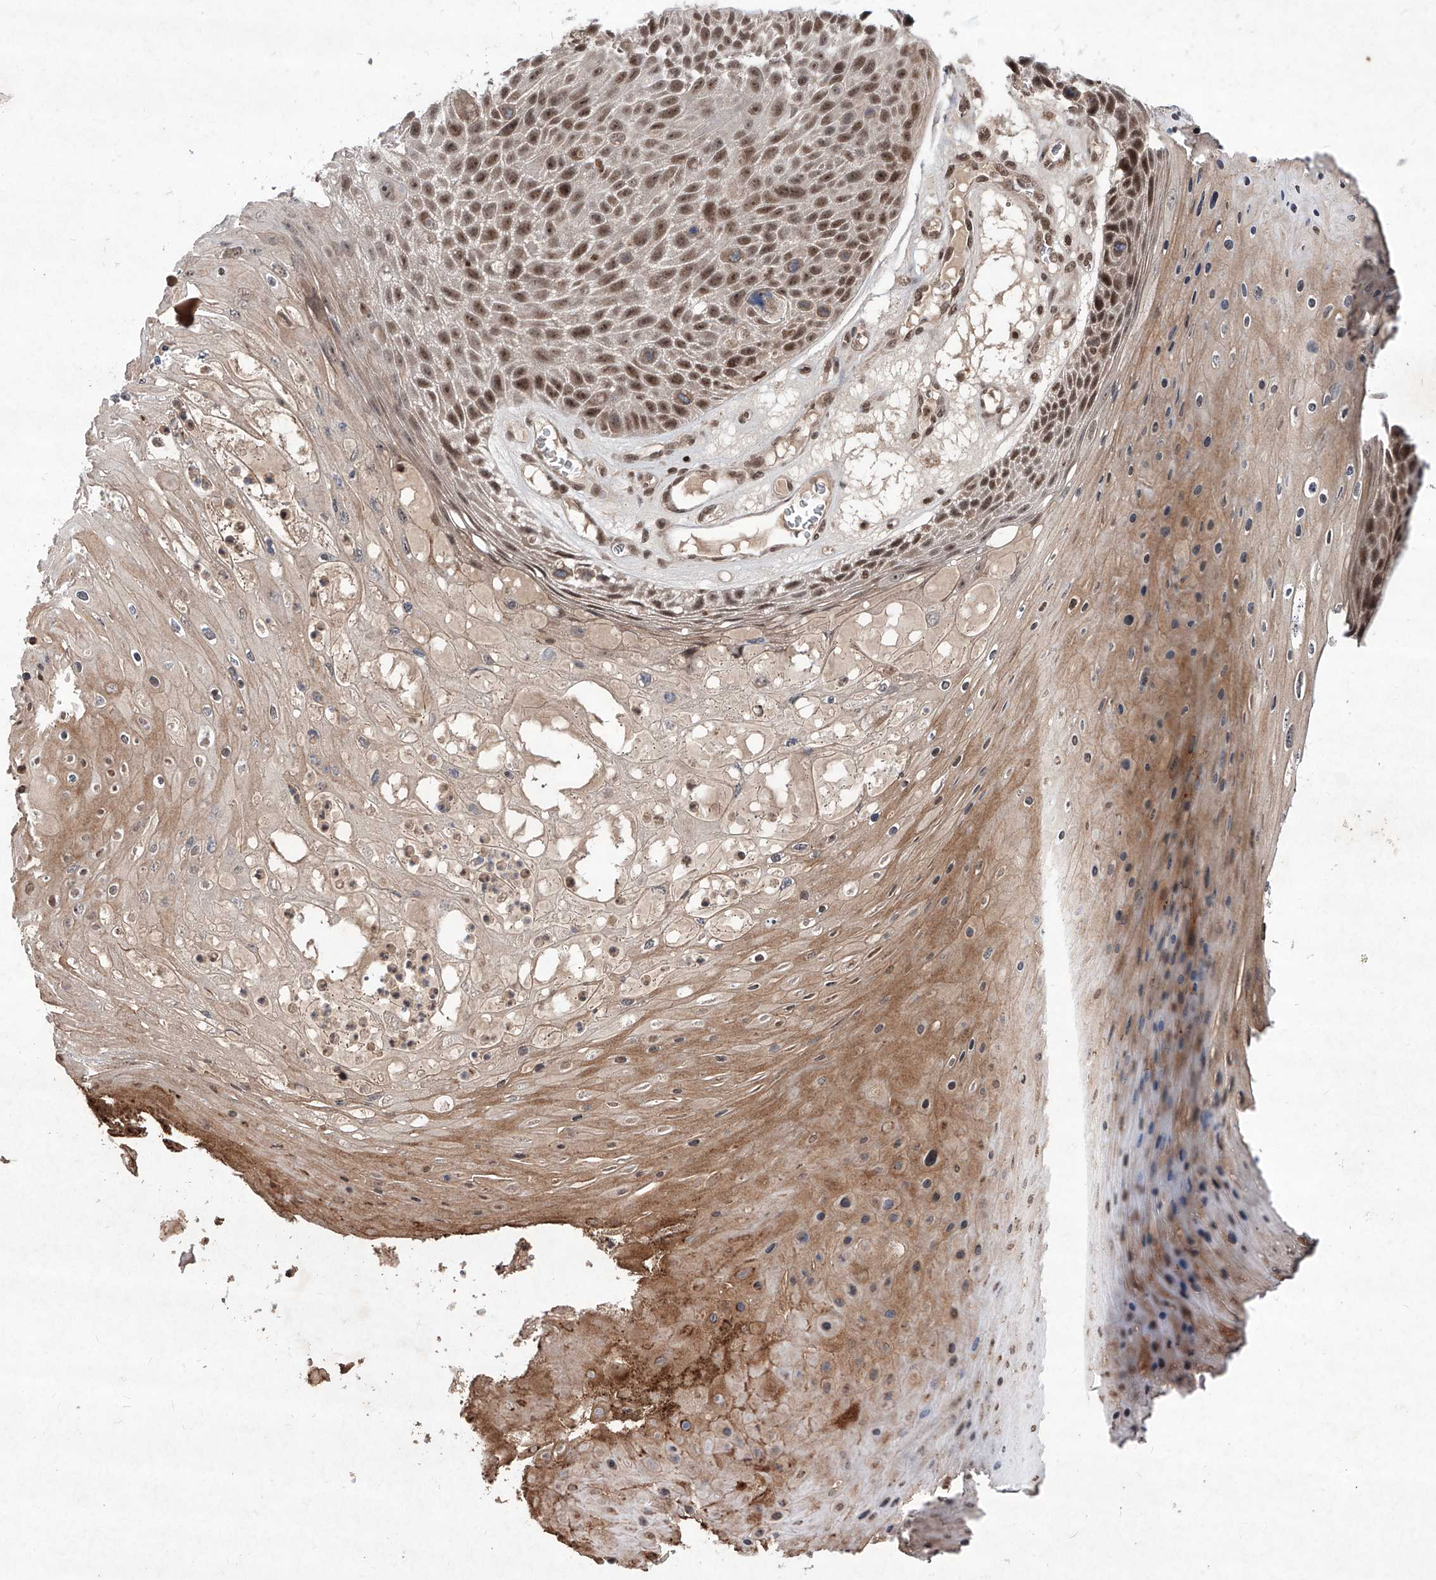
{"staining": {"intensity": "strong", "quantity": ">75%", "location": "nuclear"}, "tissue": "skin cancer", "cell_type": "Tumor cells", "image_type": "cancer", "snomed": [{"axis": "morphology", "description": "Squamous cell carcinoma, NOS"}, {"axis": "topography", "description": "Skin"}], "caption": "Protein expression analysis of human skin cancer (squamous cell carcinoma) reveals strong nuclear expression in approximately >75% of tumor cells.", "gene": "IRF2", "patient": {"sex": "female", "age": 88}}